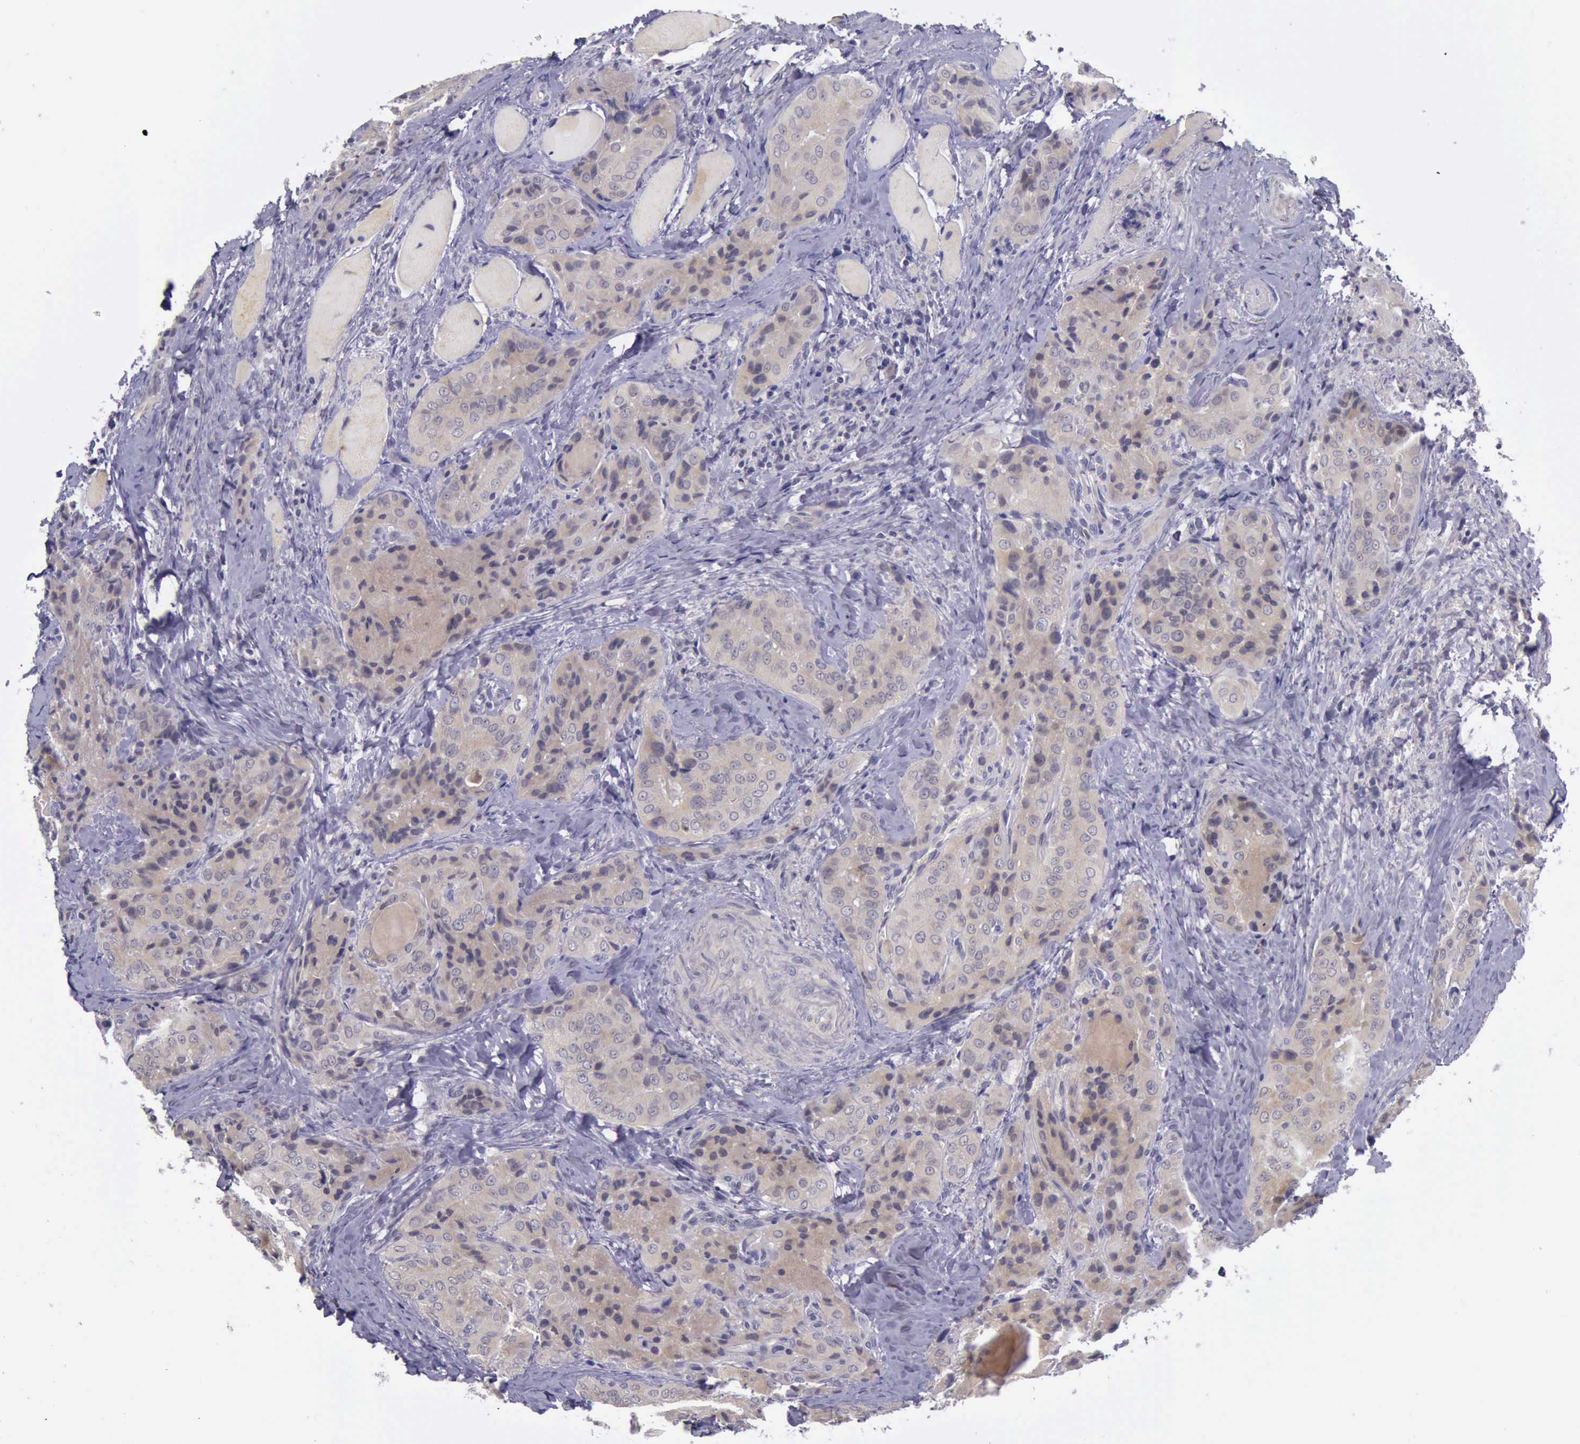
{"staining": {"intensity": "weak", "quantity": ">75%", "location": "cytoplasmic/membranous"}, "tissue": "thyroid cancer", "cell_type": "Tumor cells", "image_type": "cancer", "snomed": [{"axis": "morphology", "description": "Papillary adenocarcinoma, NOS"}, {"axis": "topography", "description": "Thyroid gland"}], "caption": "Protein analysis of thyroid cancer tissue displays weak cytoplasmic/membranous positivity in approximately >75% of tumor cells.", "gene": "ARNT2", "patient": {"sex": "female", "age": 71}}